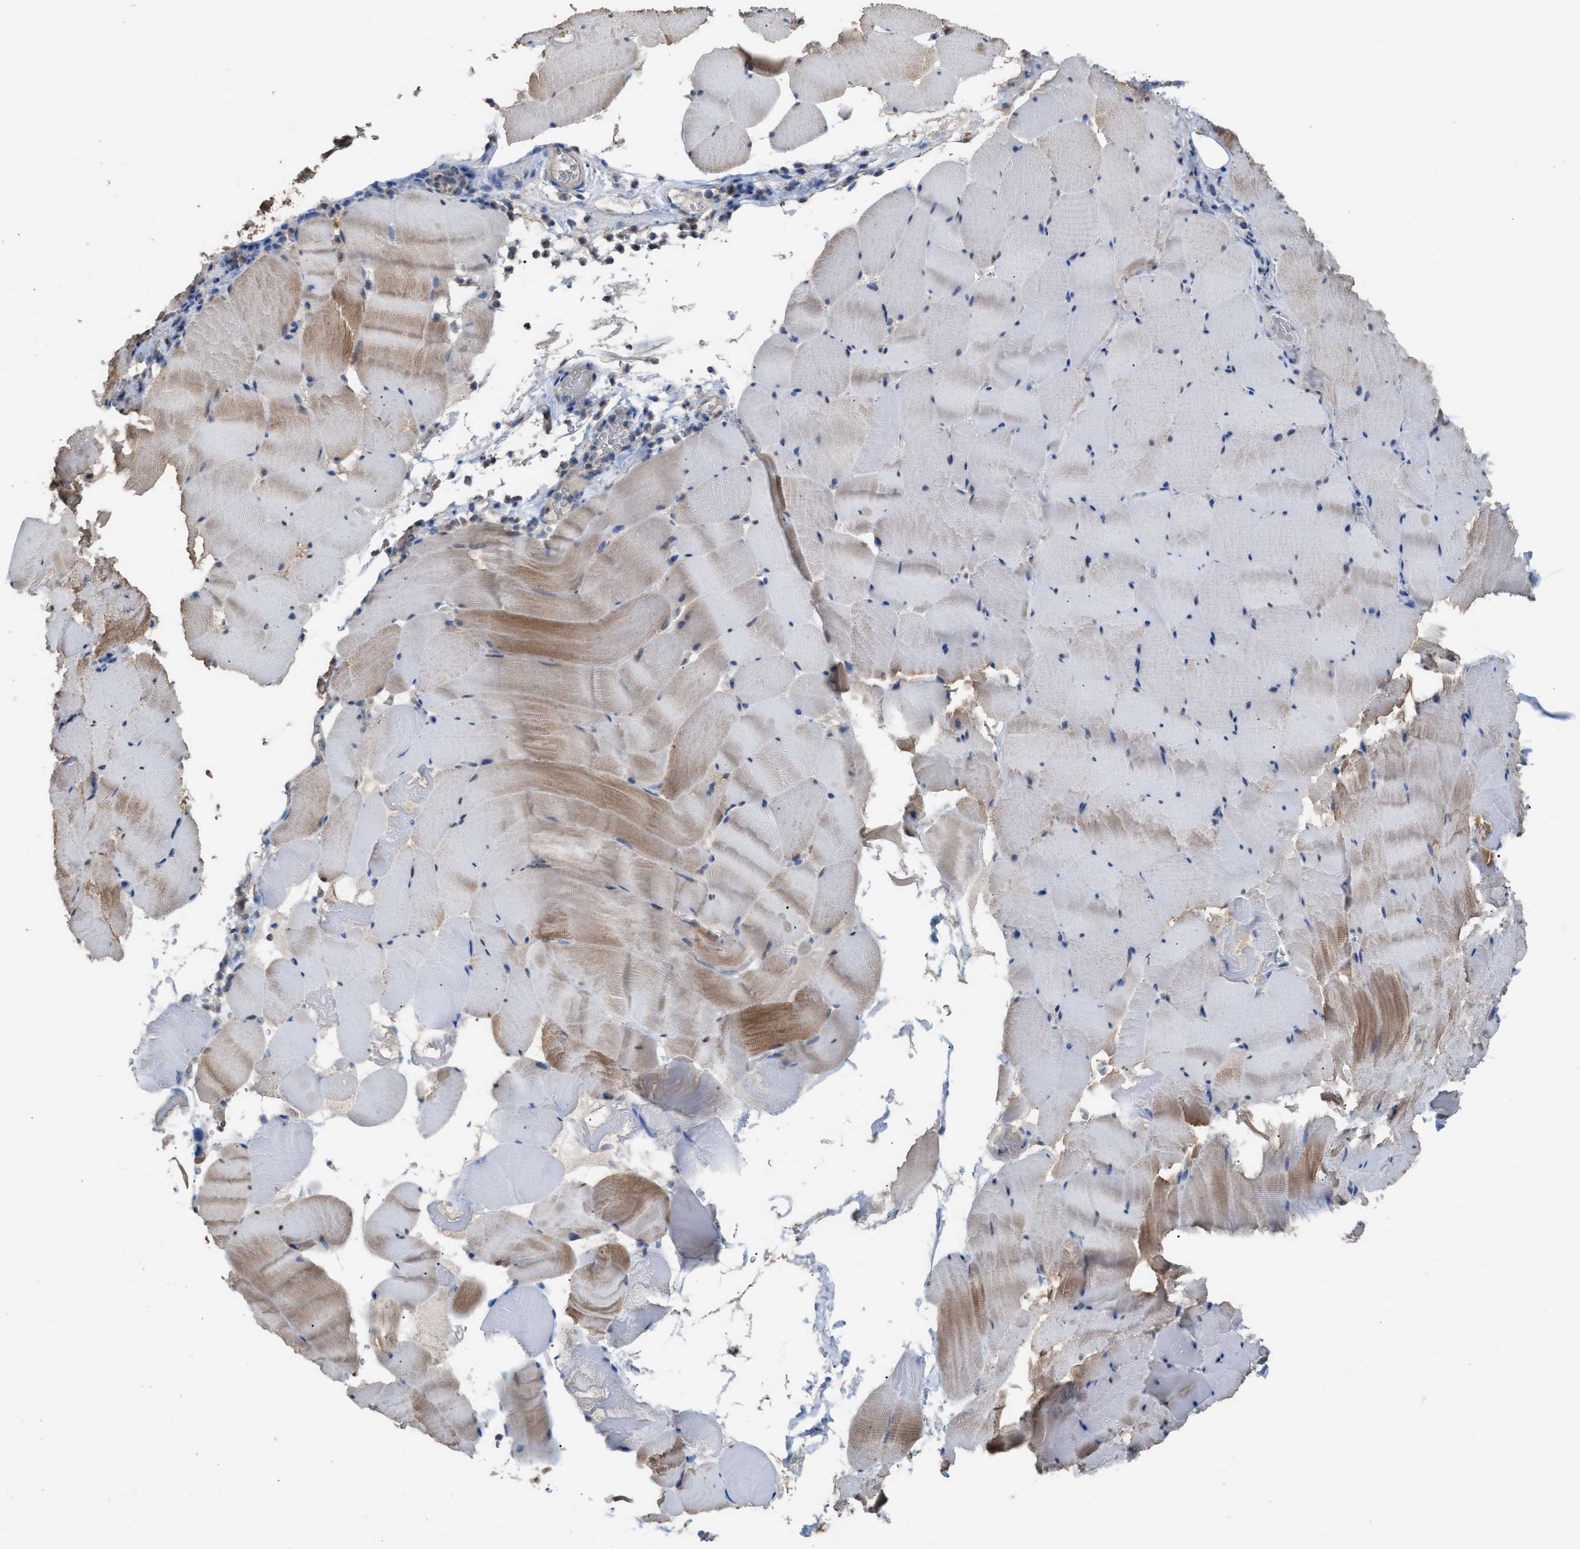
{"staining": {"intensity": "moderate", "quantity": "25%-75%", "location": "cytoplasmic/membranous"}, "tissue": "skeletal muscle", "cell_type": "Myocytes", "image_type": "normal", "snomed": [{"axis": "morphology", "description": "Normal tissue, NOS"}, {"axis": "topography", "description": "Skeletal muscle"}], "caption": "Immunohistochemical staining of normal skeletal muscle reveals moderate cytoplasmic/membranous protein positivity in approximately 25%-75% of myocytes.", "gene": "NQO2", "patient": {"sex": "male", "age": 62}}